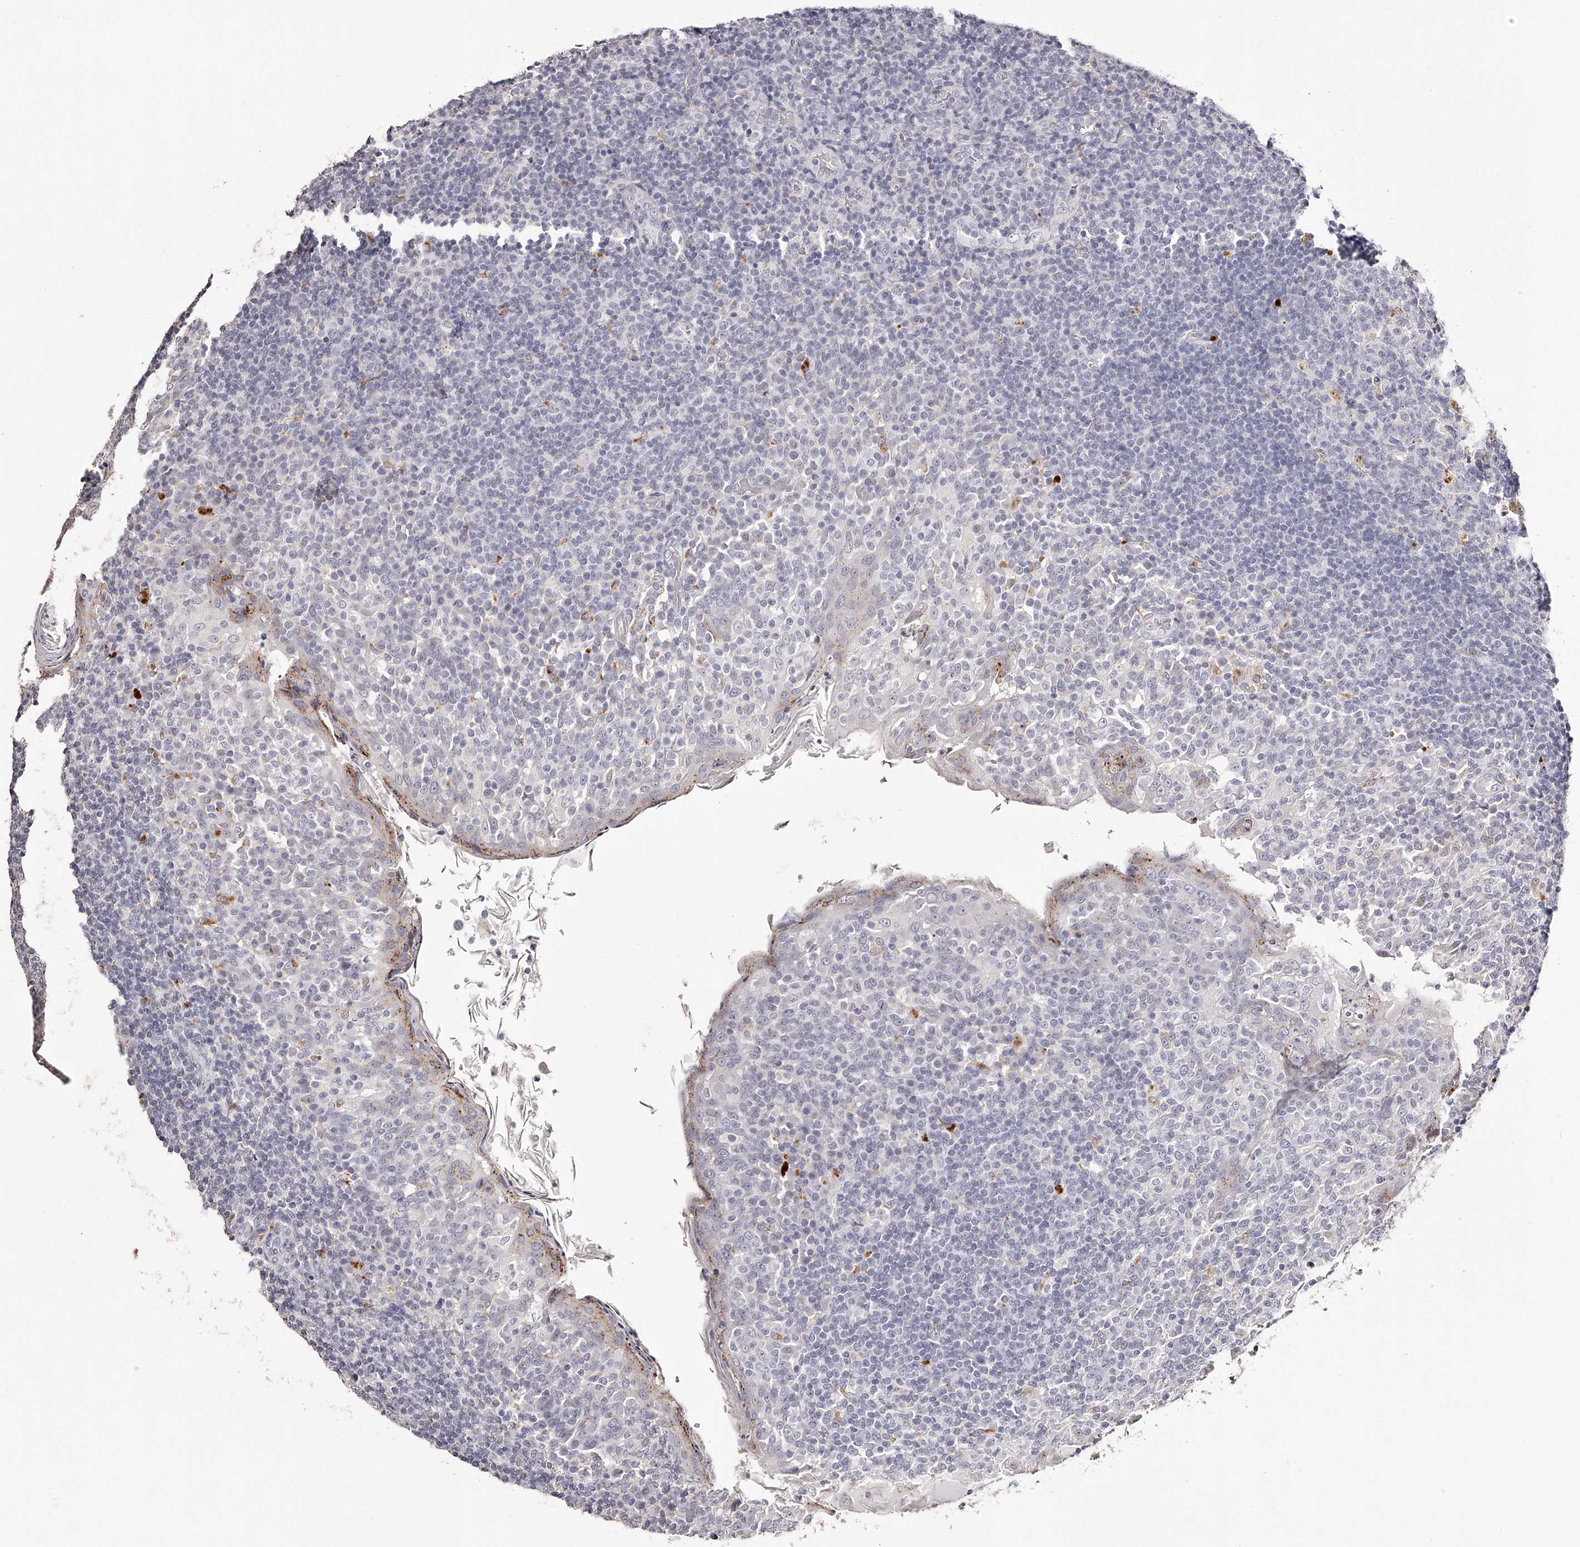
{"staining": {"intensity": "negative", "quantity": "none", "location": "none"}, "tissue": "tonsil", "cell_type": "Germinal center cells", "image_type": "normal", "snomed": [{"axis": "morphology", "description": "Normal tissue, NOS"}, {"axis": "topography", "description": "Tonsil"}], "caption": "This is an immunohistochemistry (IHC) image of benign human tonsil. There is no expression in germinal center cells.", "gene": "SLC35D3", "patient": {"sex": "female", "age": 19}}